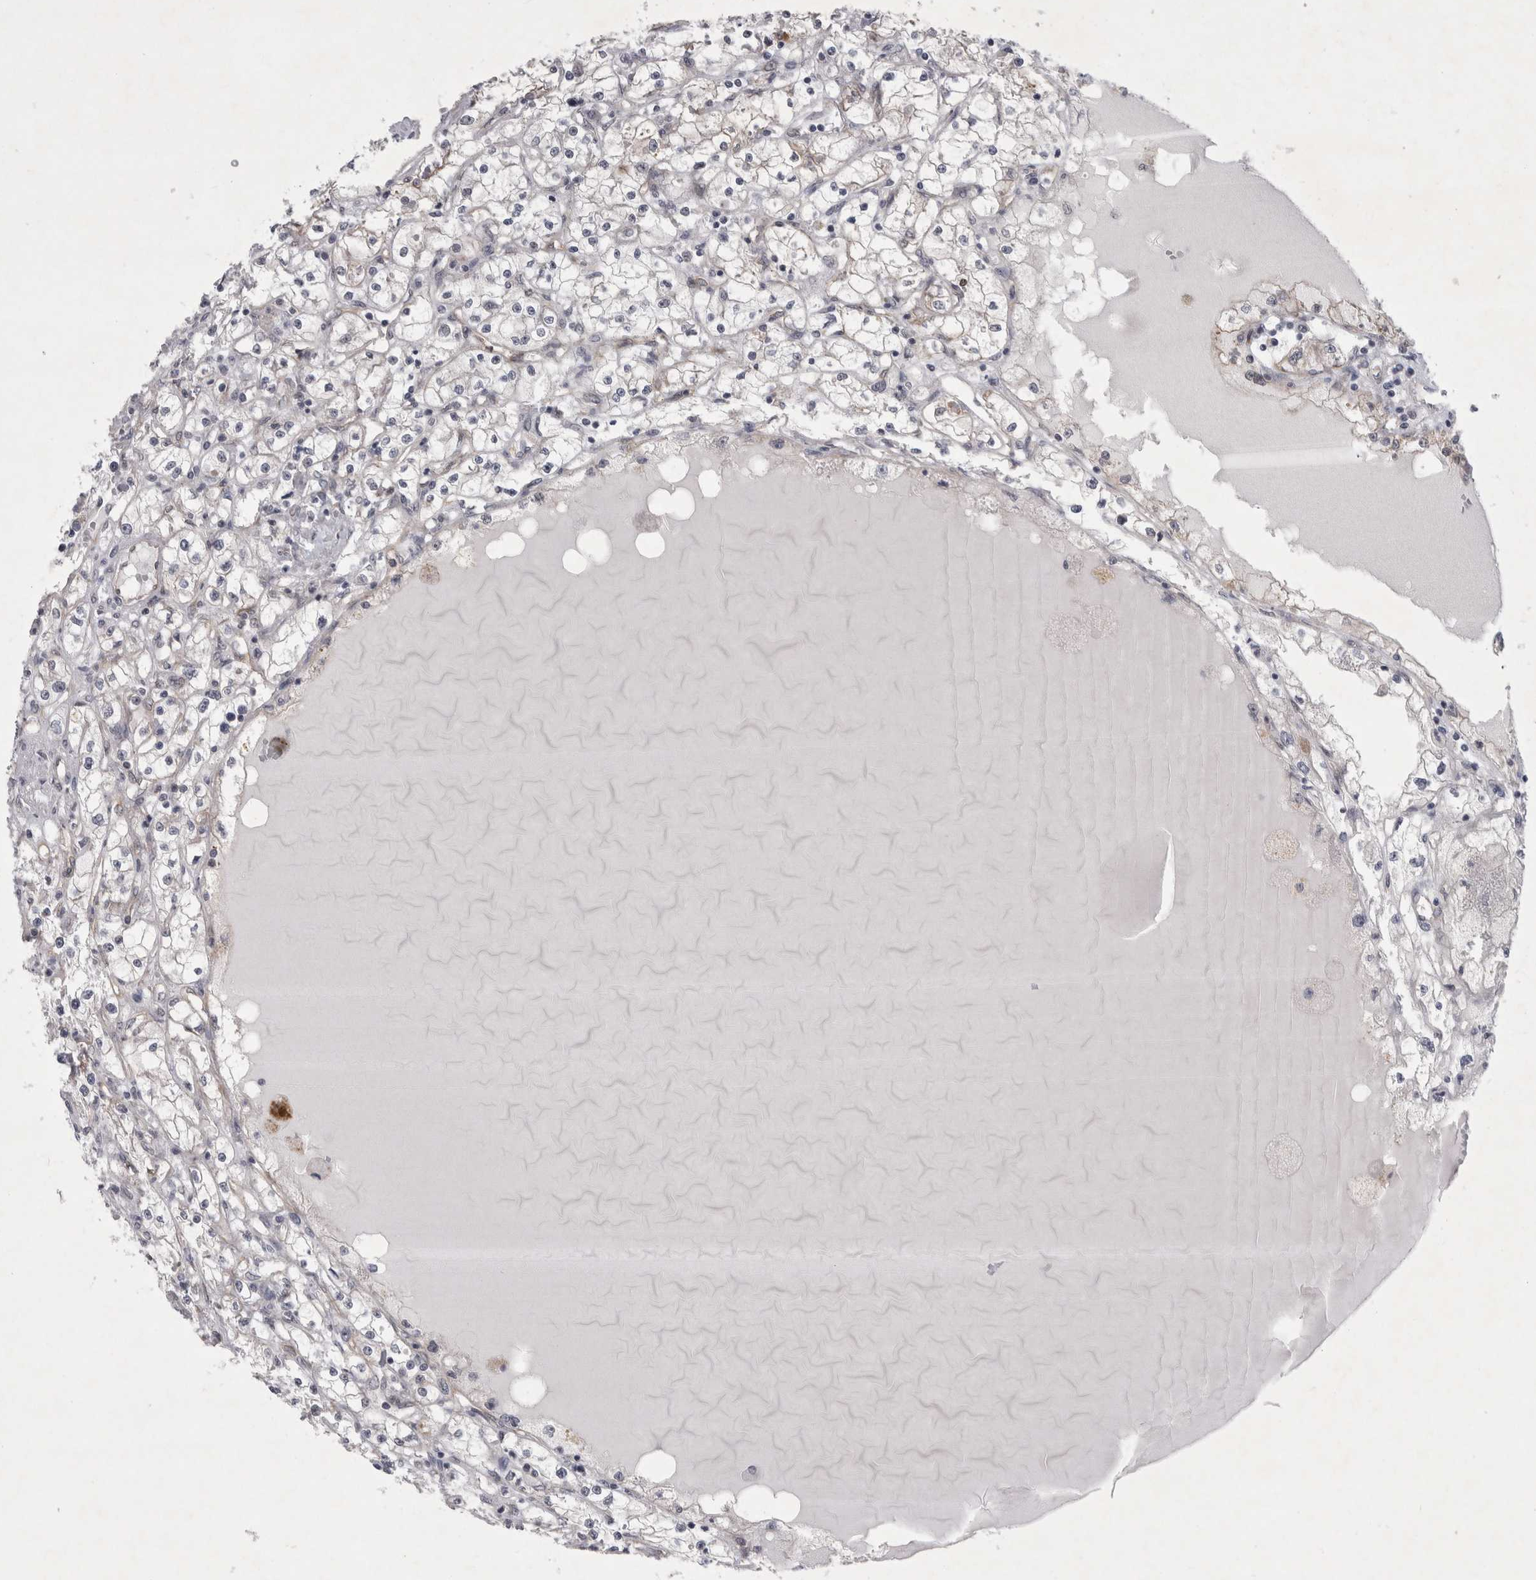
{"staining": {"intensity": "negative", "quantity": "none", "location": "none"}, "tissue": "renal cancer", "cell_type": "Tumor cells", "image_type": "cancer", "snomed": [{"axis": "morphology", "description": "Adenocarcinoma, NOS"}, {"axis": "topography", "description": "Kidney"}], "caption": "This histopathology image is of adenocarcinoma (renal) stained with immunohistochemistry to label a protein in brown with the nuclei are counter-stained blue. There is no positivity in tumor cells.", "gene": "PARP11", "patient": {"sex": "male", "age": 56}}